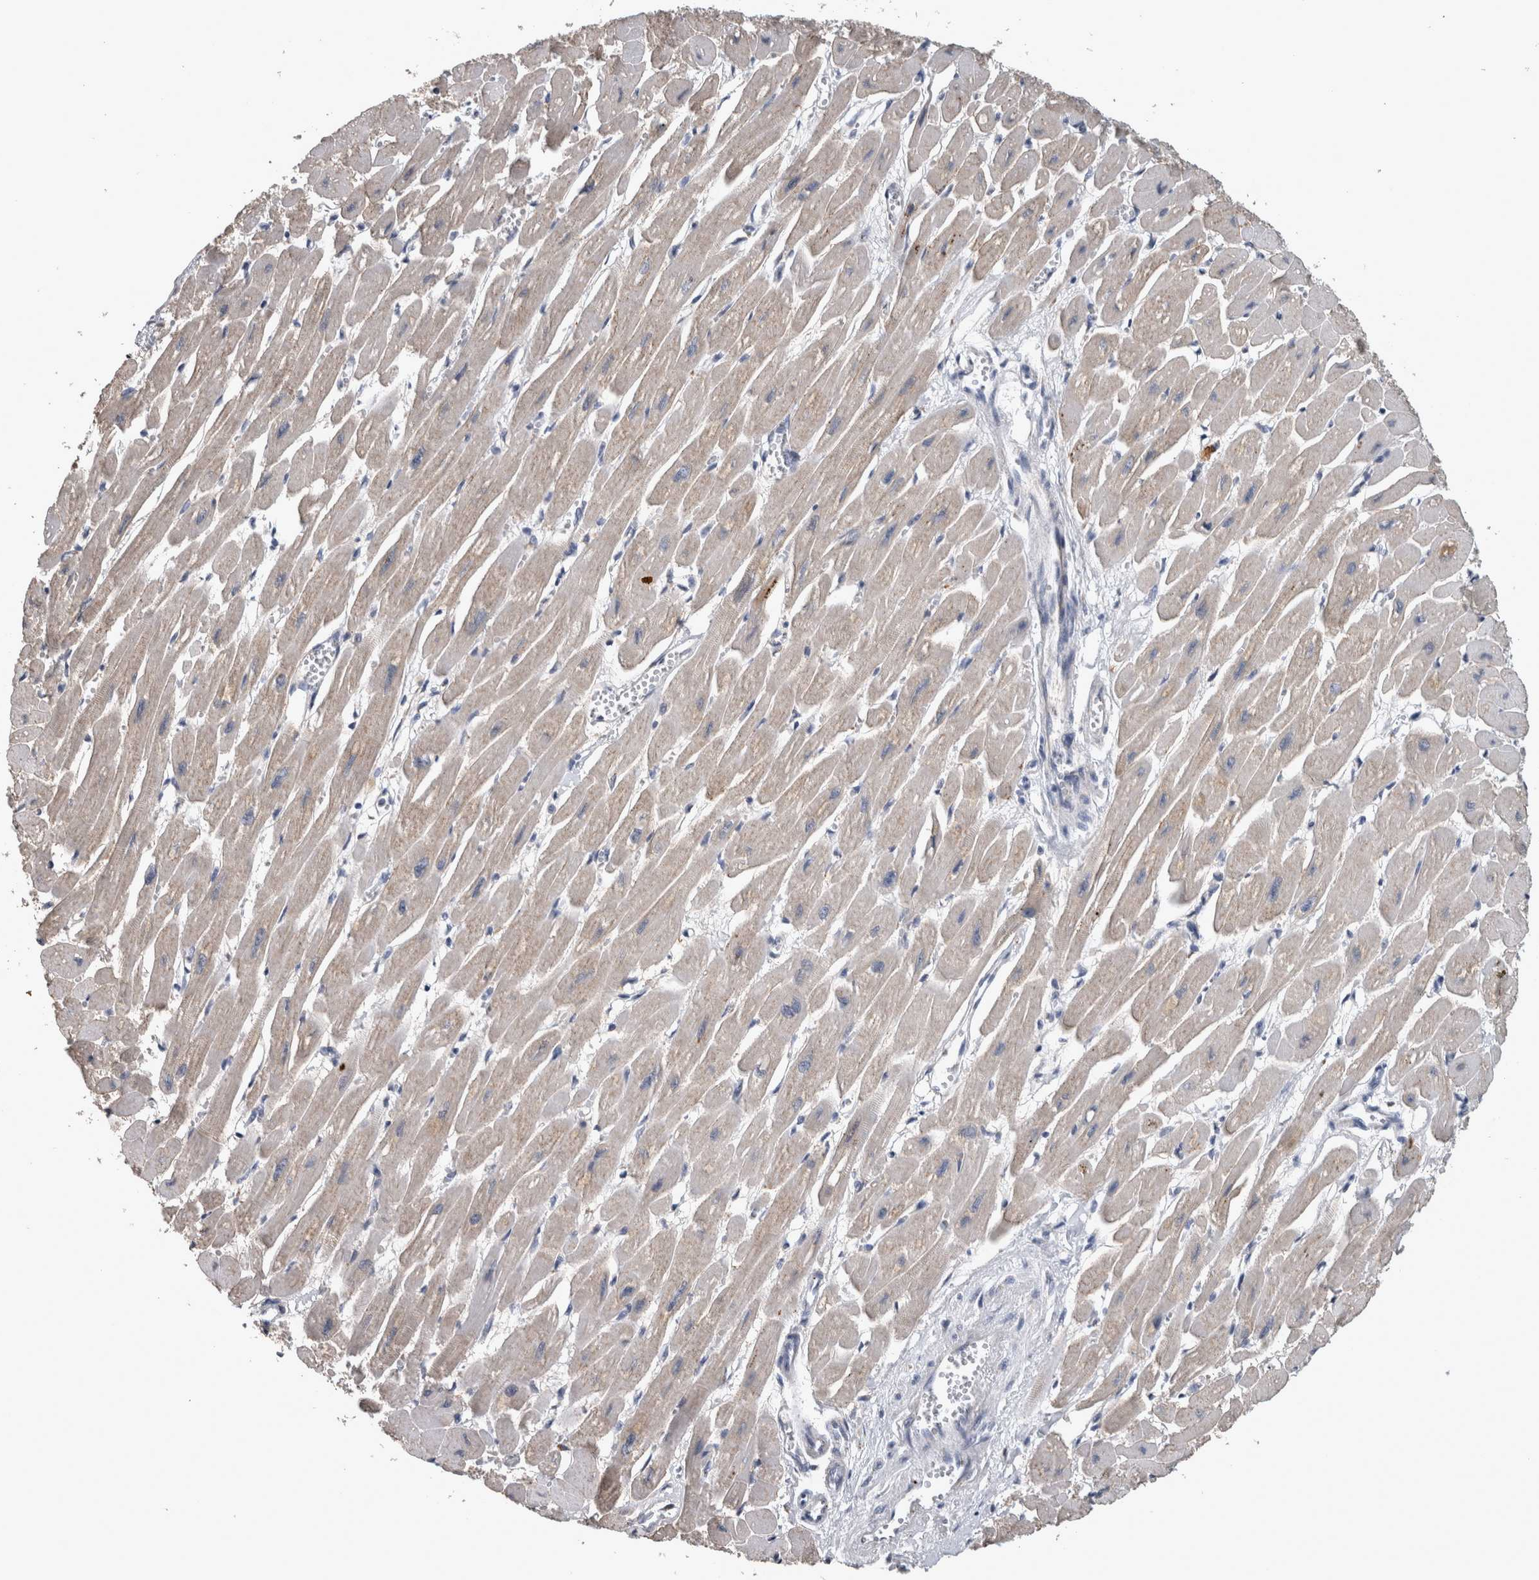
{"staining": {"intensity": "weak", "quantity": "25%-75%", "location": "cytoplasmic/membranous"}, "tissue": "heart muscle", "cell_type": "Cardiomyocytes", "image_type": "normal", "snomed": [{"axis": "morphology", "description": "Normal tissue, NOS"}, {"axis": "topography", "description": "Heart"}], "caption": "Cardiomyocytes show low levels of weak cytoplasmic/membranous positivity in about 25%-75% of cells in benign human heart muscle.", "gene": "FHIP2B", "patient": {"sex": "female", "age": 54}}